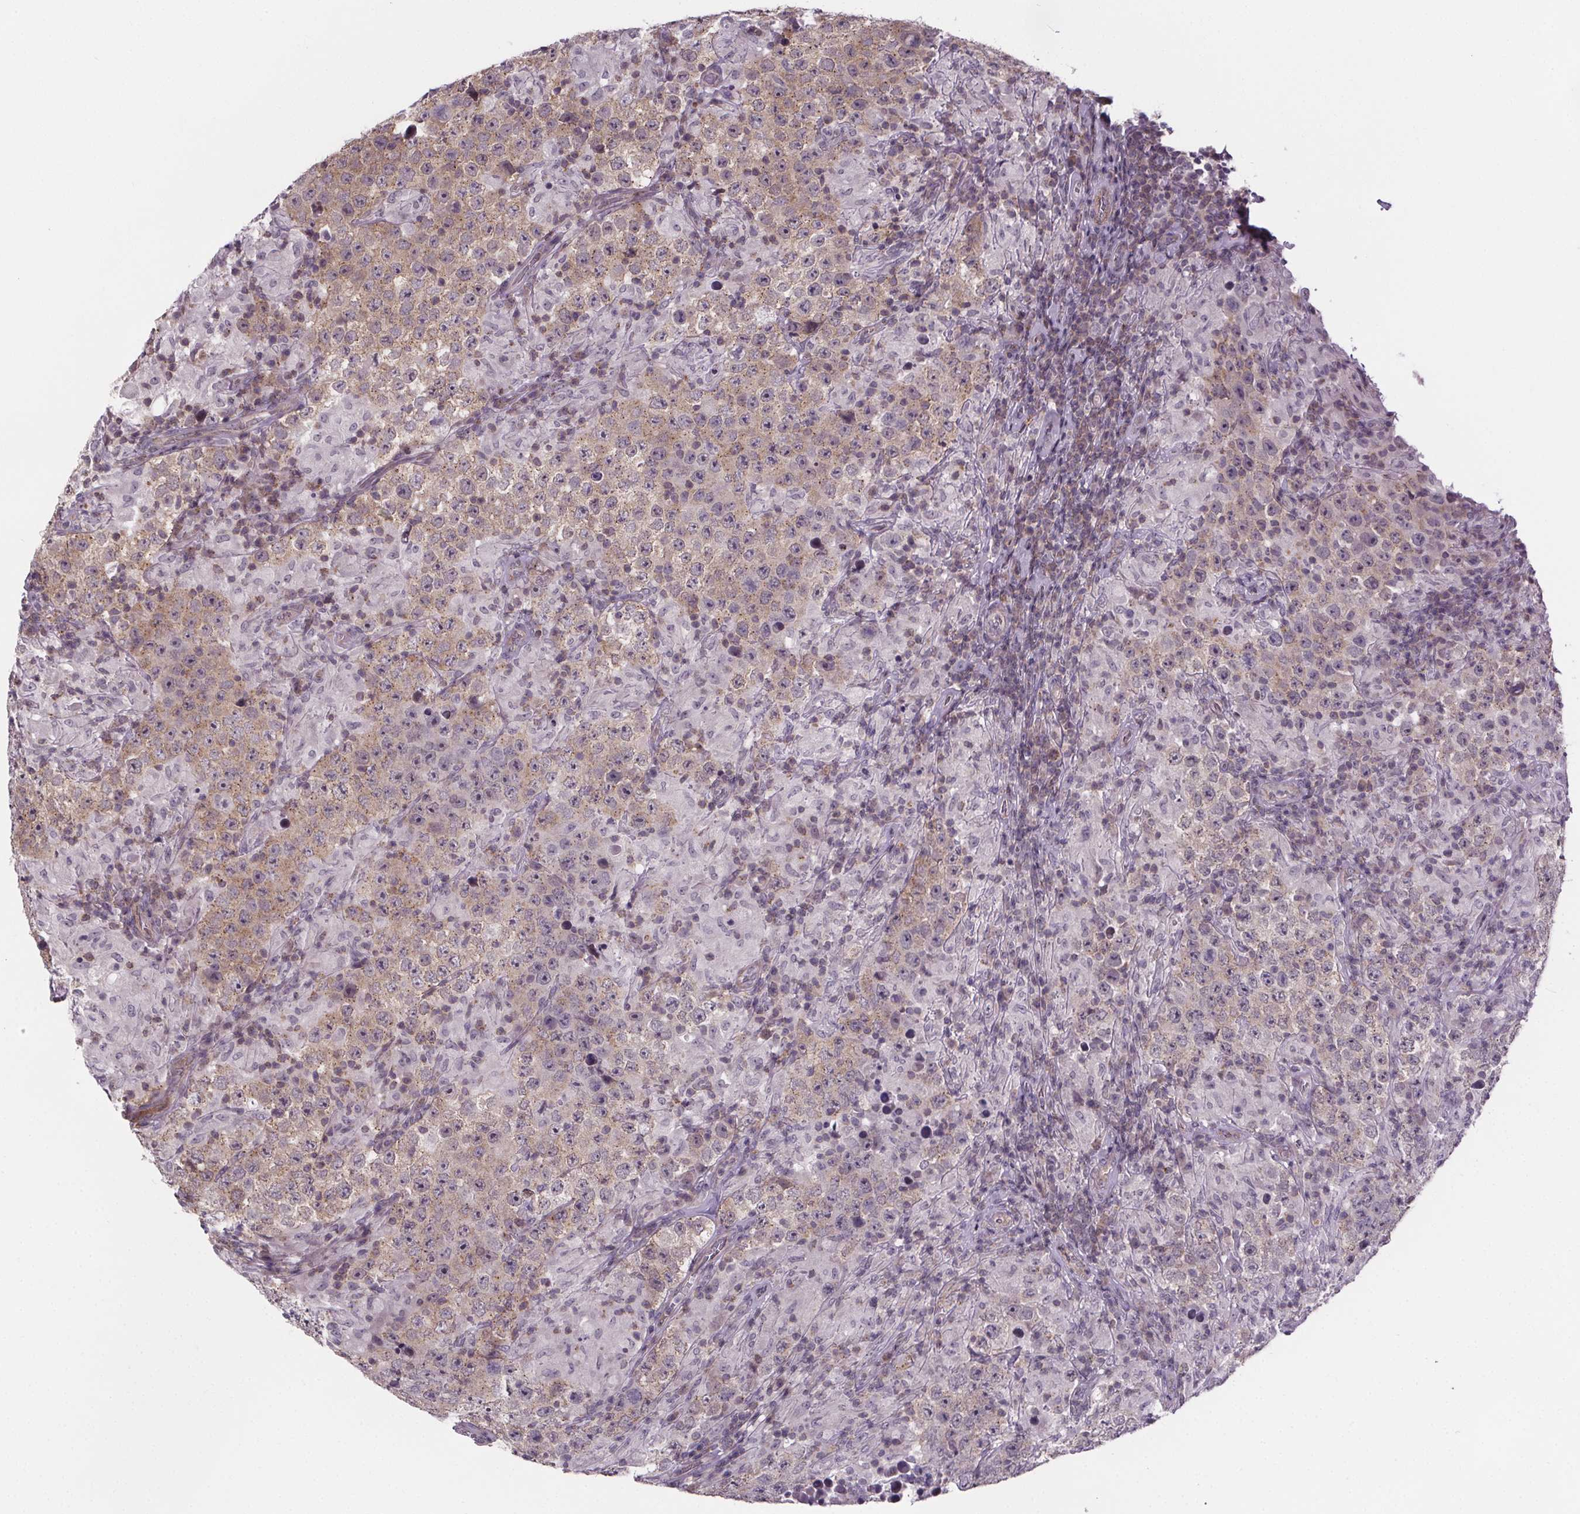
{"staining": {"intensity": "weak", "quantity": "<25%", "location": "cytoplasmic/membranous"}, "tissue": "testis cancer", "cell_type": "Tumor cells", "image_type": "cancer", "snomed": [{"axis": "morphology", "description": "Seminoma, NOS"}, {"axis": "morphology", "description": "Carcinoma, Embryonal, NOS"}, {"axis": "topography", "description": "Testis"}], "caption": "A high-resolution photomicrograph shows IHC staining of testis embryonal carcinoma, which displays no significant staining in tumor cells. Nuclei are stained in blue.", "gene": "TTC12", "patient": {"sex": "male", "age": 41}}